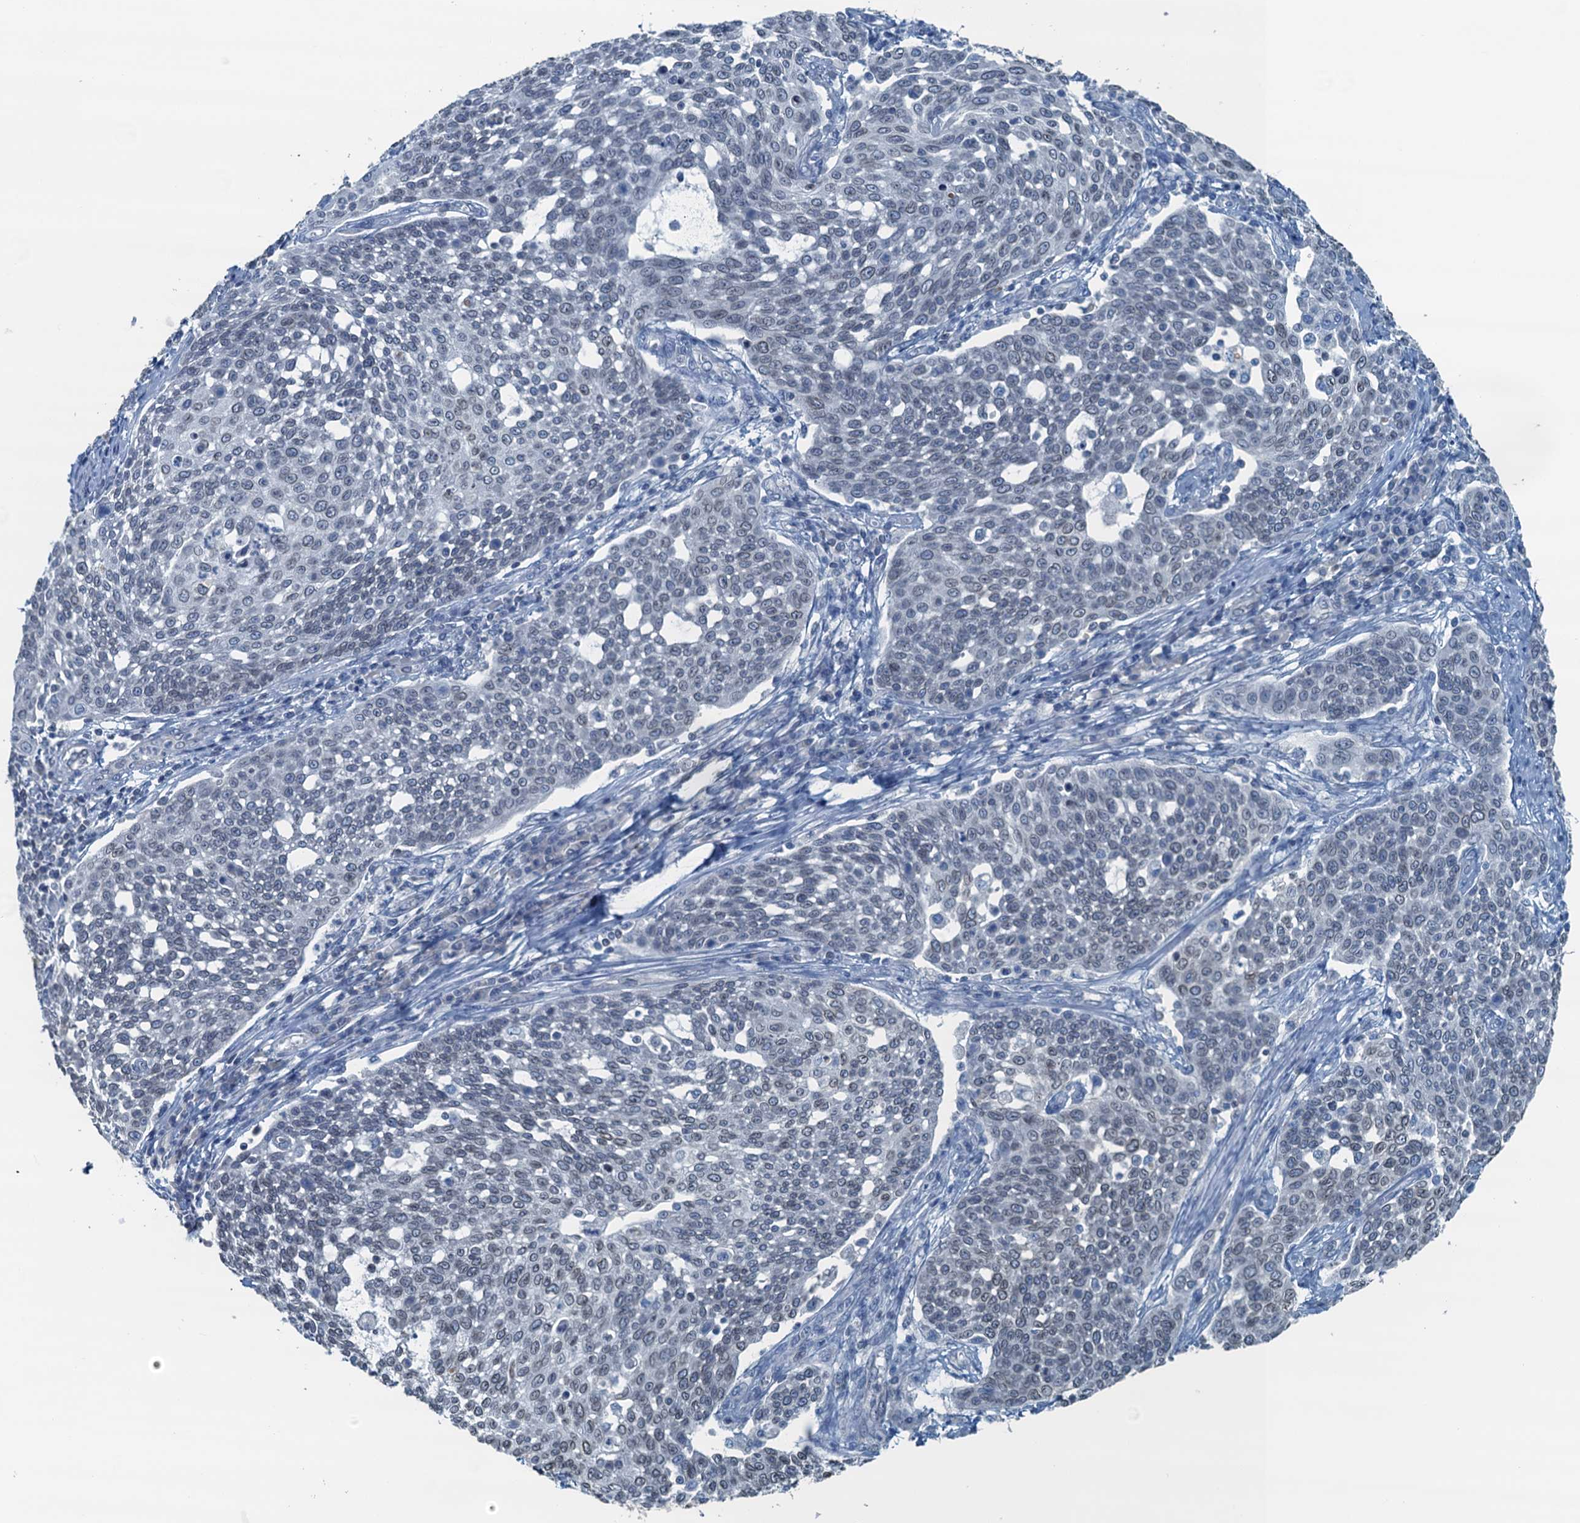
{"staining": {"intensity": "negative", "quantity": "none", "location": "none"}, "tissue": "cervical cancer", "cell_type": "Tumor cells", "image_type": "cancer", "snomed": [{"axis": "morphology", "description": "Squamous cell carcinoma, NOS"}, {"axis": "topography", "description": "Cervix"}], "caption": "Immunohistochemistry micrograph of neoplastic tissue: squamous cell carcinoma (cervical) stained with DAB (3,3'-diaminobenzidine) exhibits no significant protein expression in tumor cells.", "gene": "C11orf54", "patient": {"sex": "female", "age": 34}}